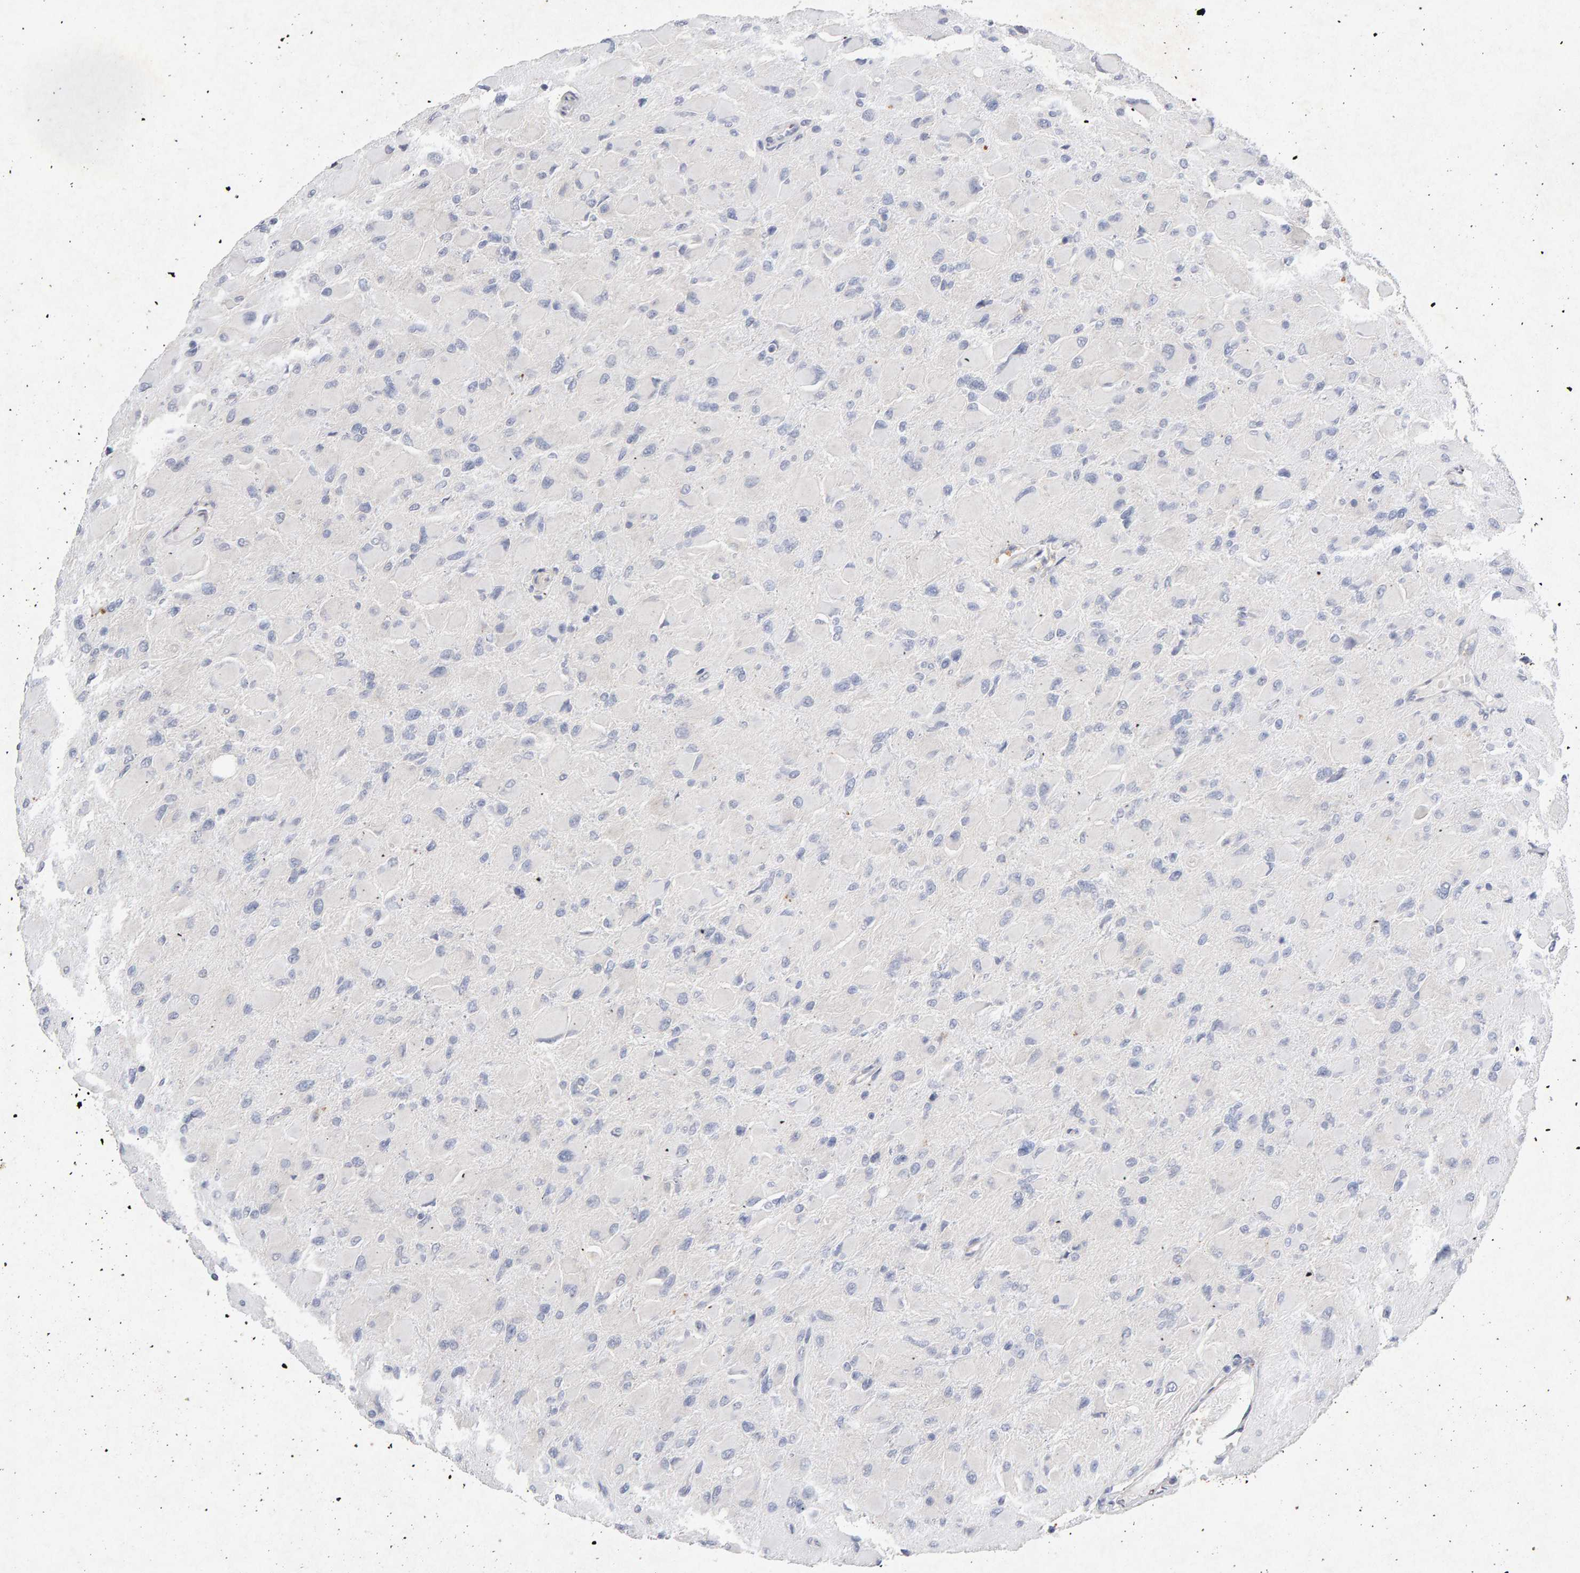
{"staining": {"intensity": "negative", "quantity": "none", "location": "none"}, "tissue": "glioma", "cell_type": "Tumor cells", "image_type": "cancer", "snomed": [{"axis": "morphology", "description": "Glioma, malignant, High grade"}, {"axis": "topography", "description": "Cerebral cortex"}], "caption": "This is an IHC image of human malignant glioma (high-grade). There is no positivity in tumor cells.", "gene": "PTPRM", "patient": {"sex": "female", "age": 36}}